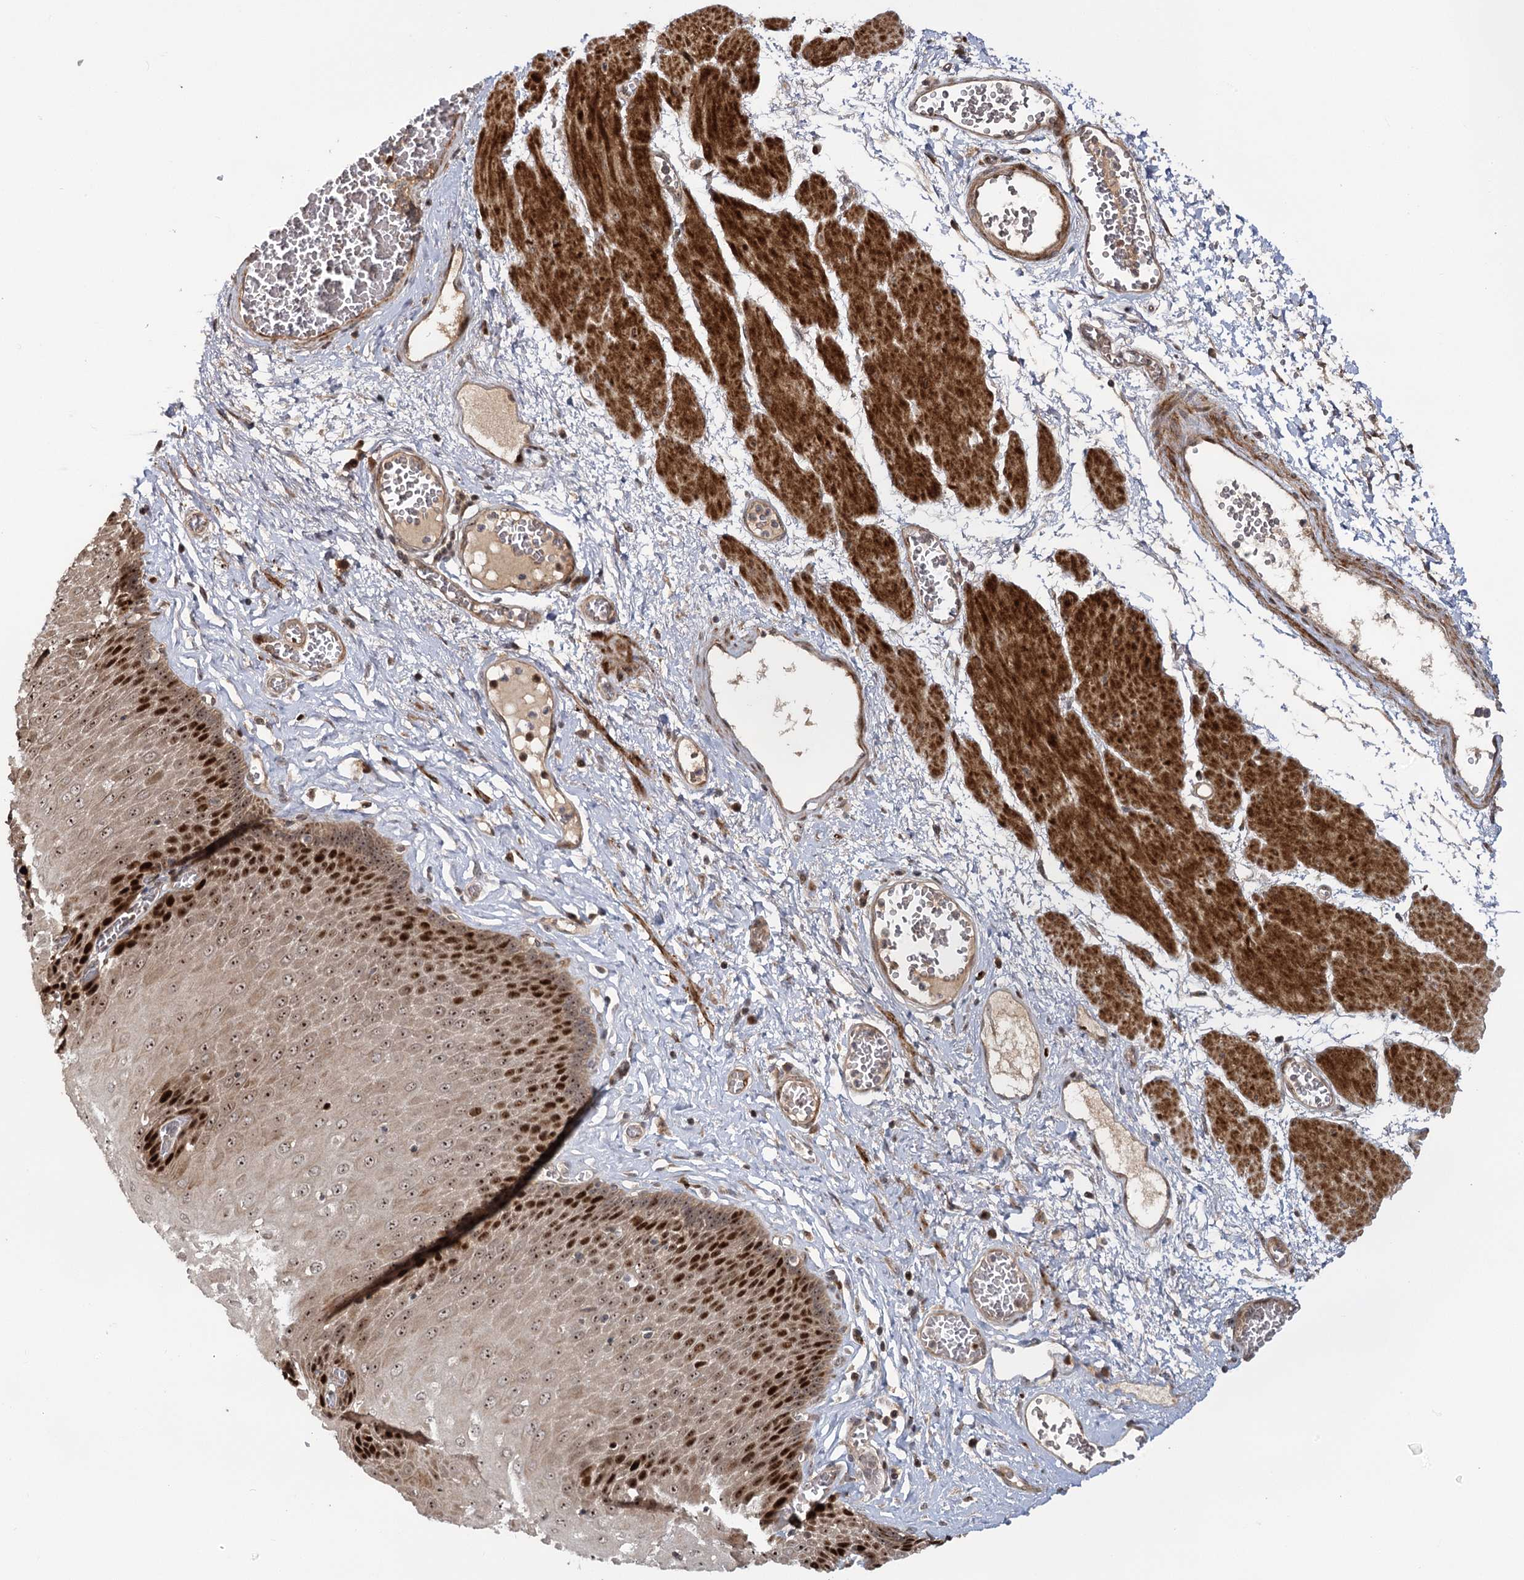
{"staining": {"intensity": "strong", "quantity": ">75%", "location": "cytoplasmic/membranous,nuclear"}, "tissue": "esophagus", "cell_type": "Squamous epithelial cells", "image_type": "normal", "snomed": [{"axis": "morphology", "description": "Normal tissue, NOS"}, {"axis": "topography", "description": "Esophagus"}], "caption": "A brown stain highlights strong cytoplasmic/membranous,nuclear positivity of a protein in squamous epithelial cells of normal human esophagus.", "gene": "PIK3C2A", "patient": {"sex": "male", "age": 60}}